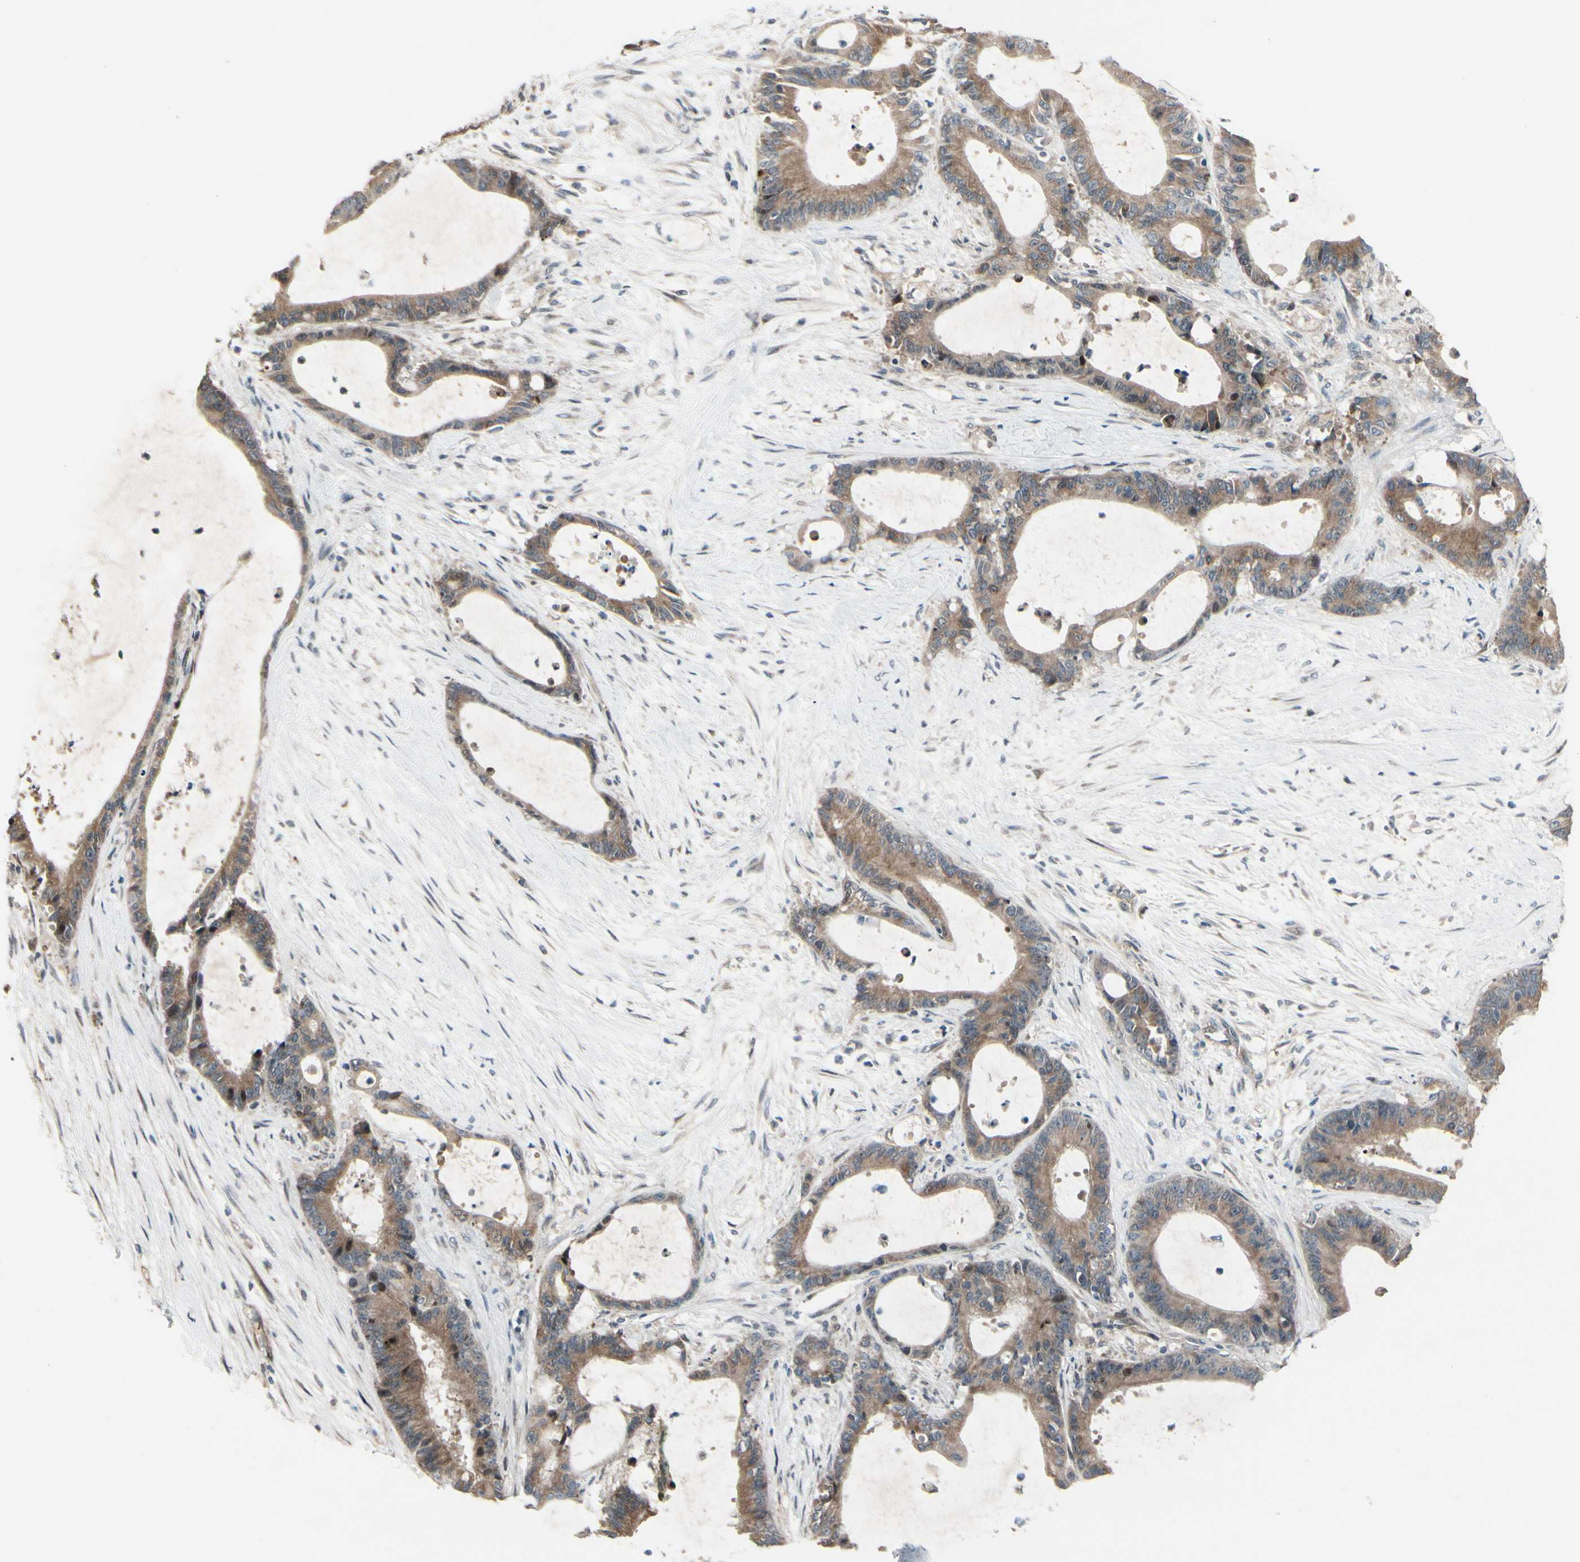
{"staining": {"intensity": "moderate", "quantity": ">75%", "location": "cytoplasmic/membranous"}, "tissue": "liver cancer", "cell_type": "Tumor cells", "image_type": "cancer", "snomed": [{"axis": "morphology", "description": "Cholangiocarcinoma"}, {"axis": "topography", "description": "Liver"}], "caption": "Liver cholangiocarcinoma stained with a protein marker shows moderate staining in tumor cells.", "gene": "SNX29", "patient": {"sex": "female", "age": 73}}